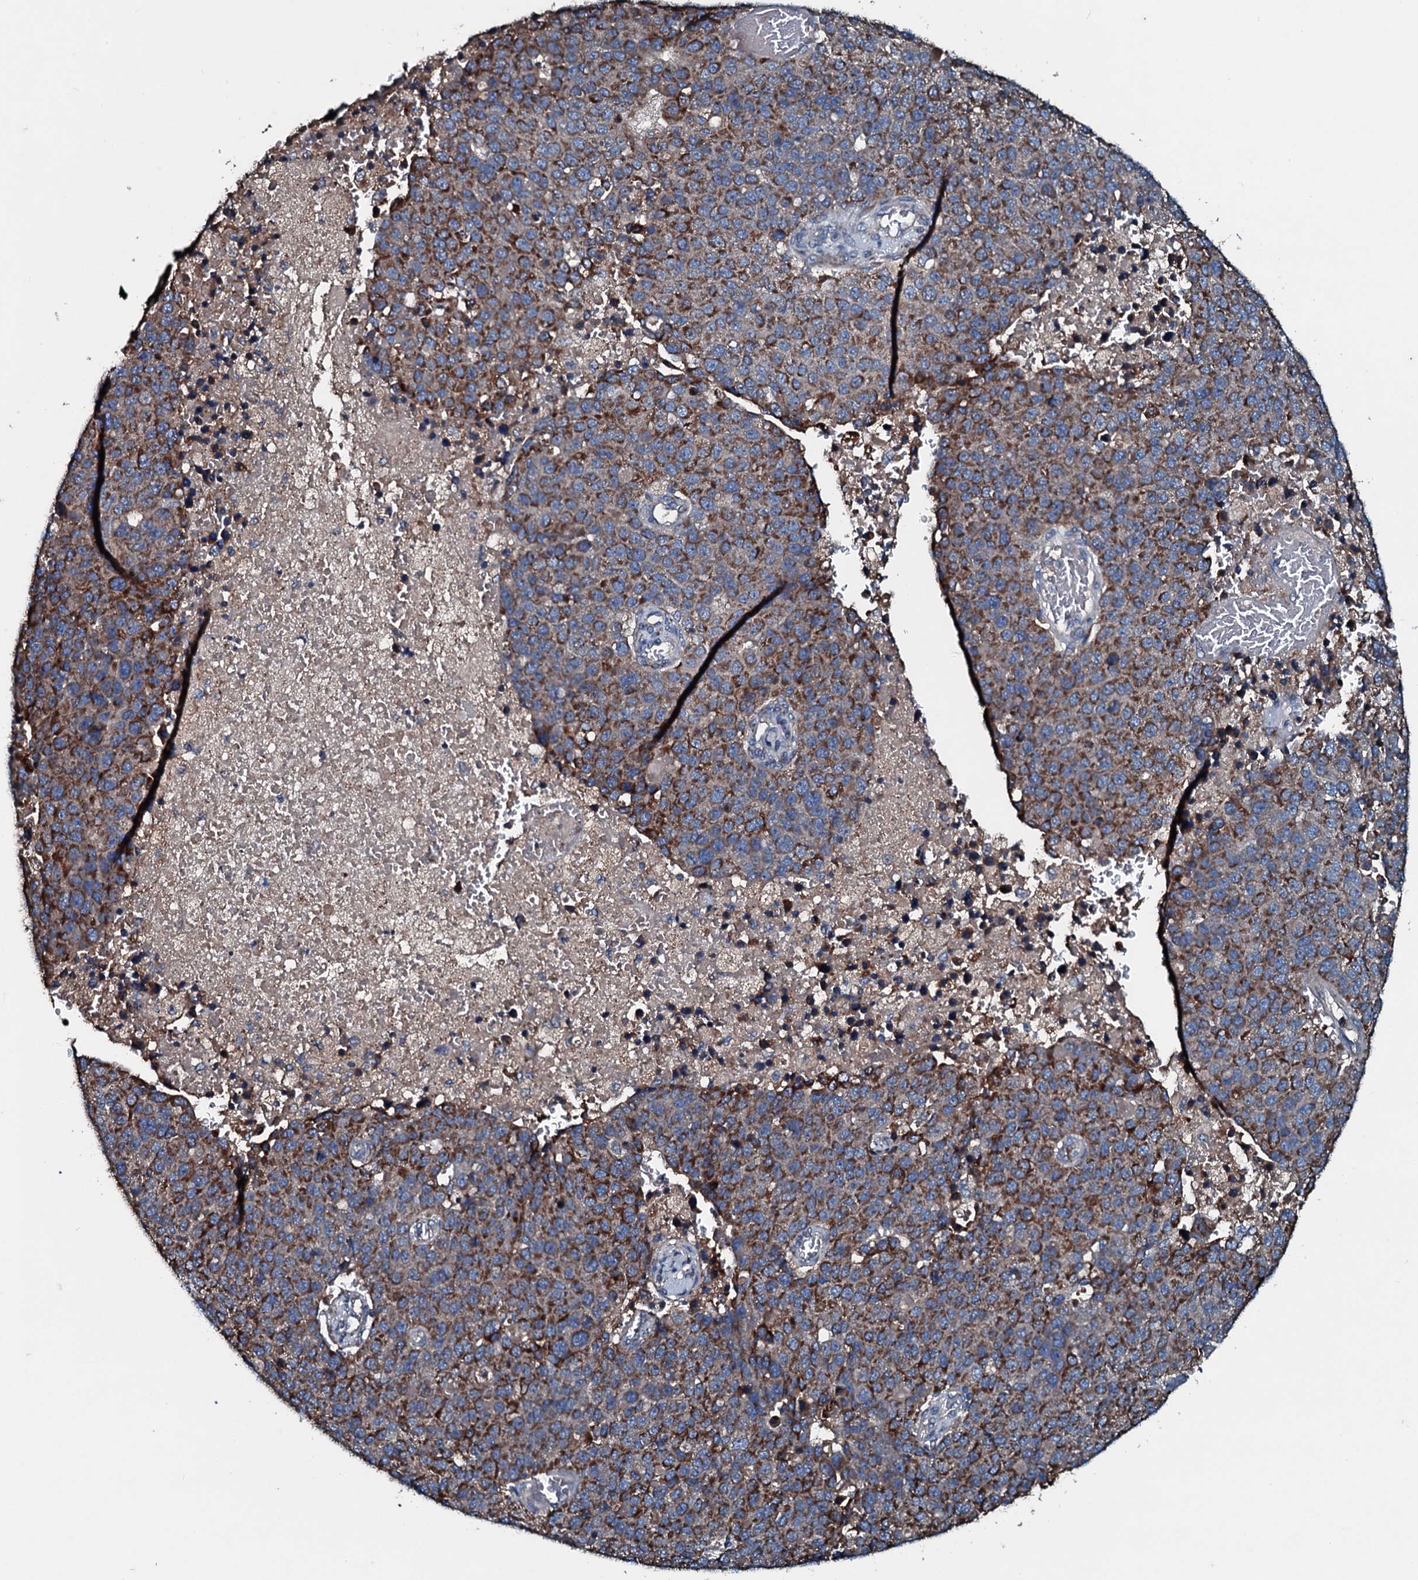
{"staining": {"intensity": "moderate", "quantity": ">75%", "location": "cytoplasmic/membranous"}, "tissue": "pancreatic cancer", "cell_type": "Tumor cells", "image_type": "cancer", "snomed": [{"axis": "morphology", "description": "Adenocarcinoma, NOS"}, {"axis": "topography", "description": "Pancreas"}], "caption": "Immunohistochemistry (IHC) of pancreatic adenocarcinoma demonstrates medium levels of moderate cytoplasmic/membranous expression in about >75% of tumor cells. (Stains: DAB (3,3'-diaminobenzidine) in brown, nuclei in blue, Microscopy: brightfield microscopy at high magnification).", "gene": "ACSS3", "patient": {"sex": "female", "age": 61}}